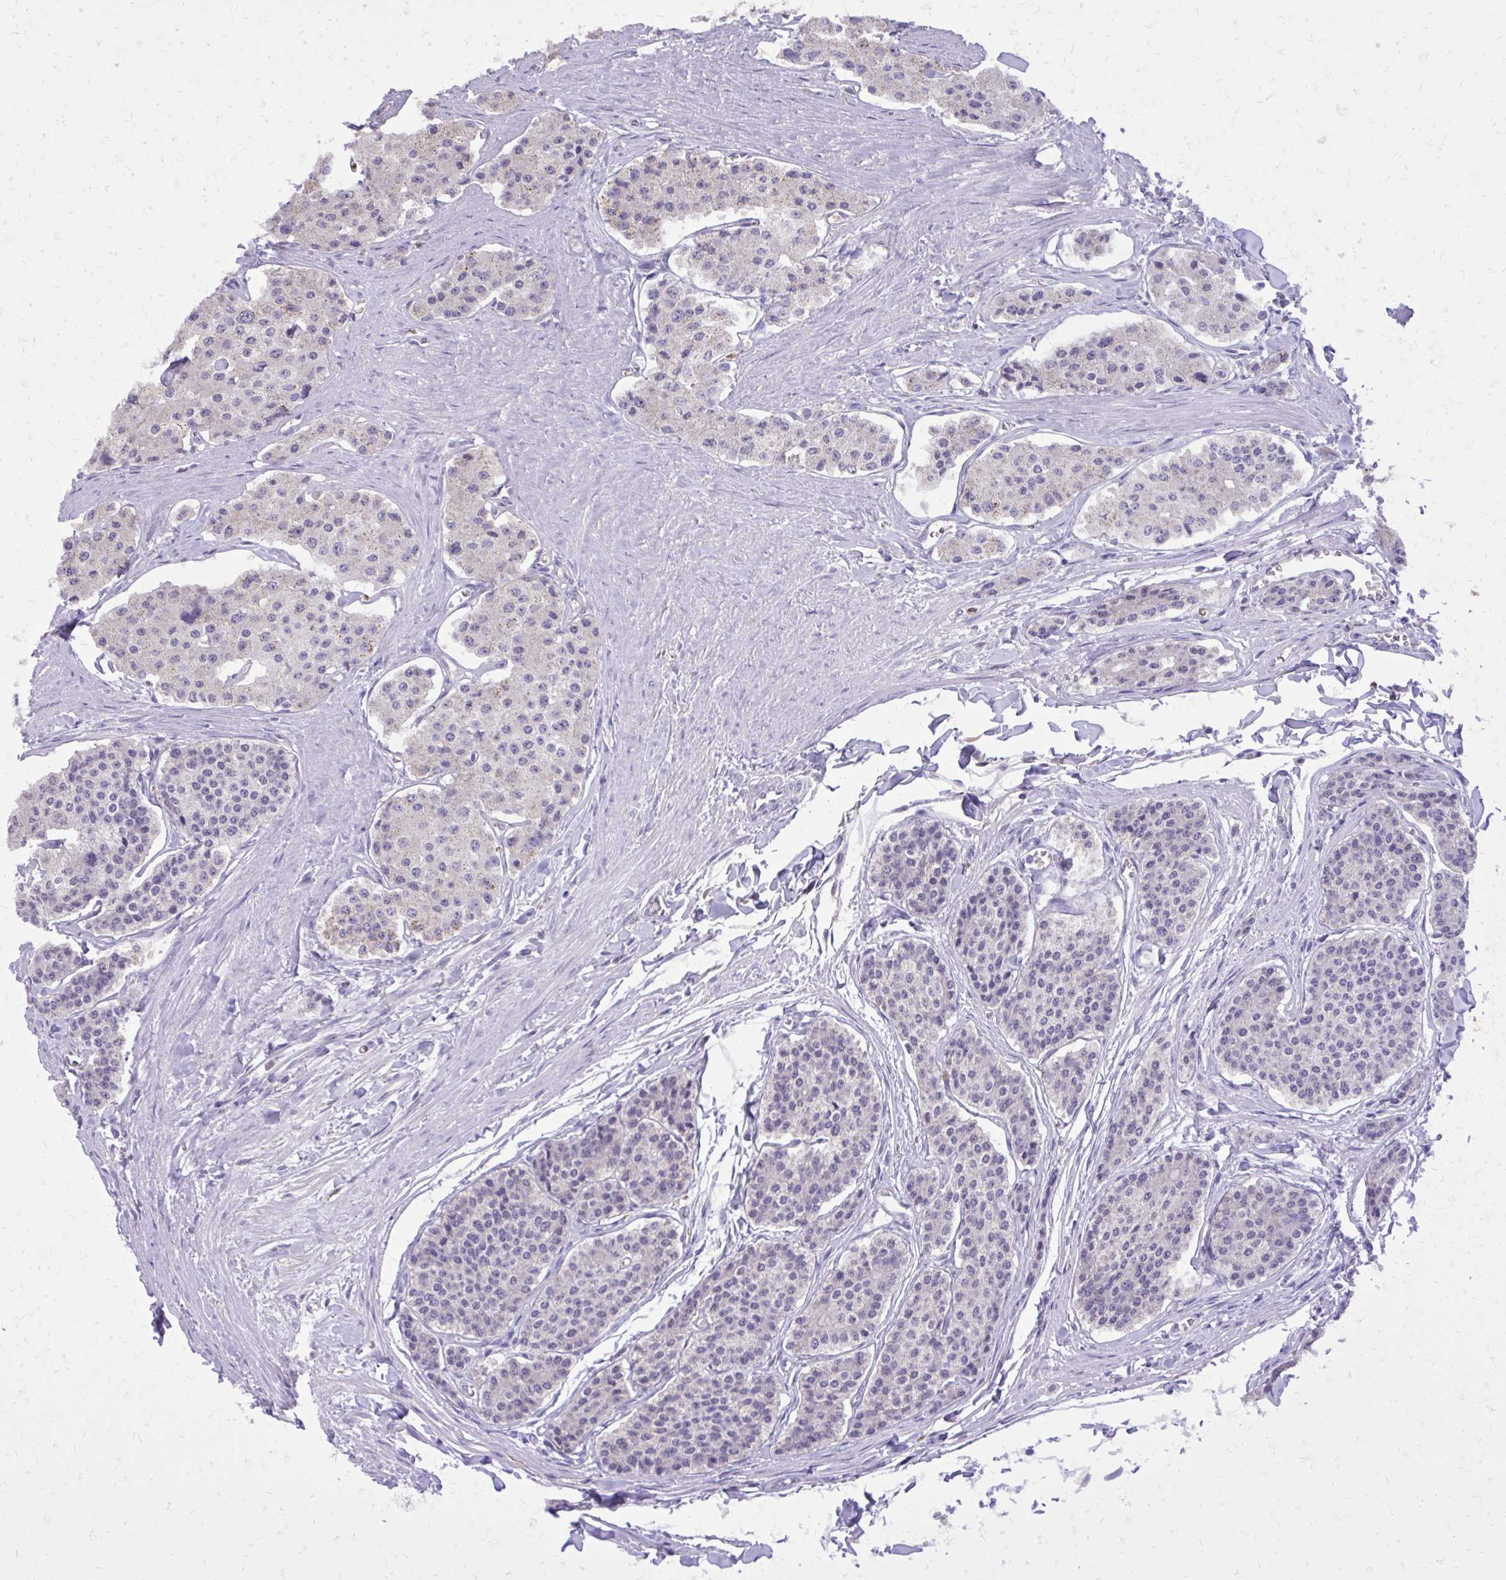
{"staining": {"intensity": "negative", "quantity": "none", "location": "none"}, "tissue": "carcinoid", "cell_type": "Tumor cells", "image_type": "cancer", "snomed": [{"axis": "morphology", "description": "Carcinoid, malignant, NOS"}, {"axis": "topography", "description": "Small intestine"}], "caption": "An immunohistochemistry (IHC) histopathology image of malignant carcinoid is shown. There is no staining in tumor cells of malignant carcinoid. (DAB immunohistochemistry (IHC), high magnification).", "gene": "CAT", "patient": {"sex": "female", "age": 65}}